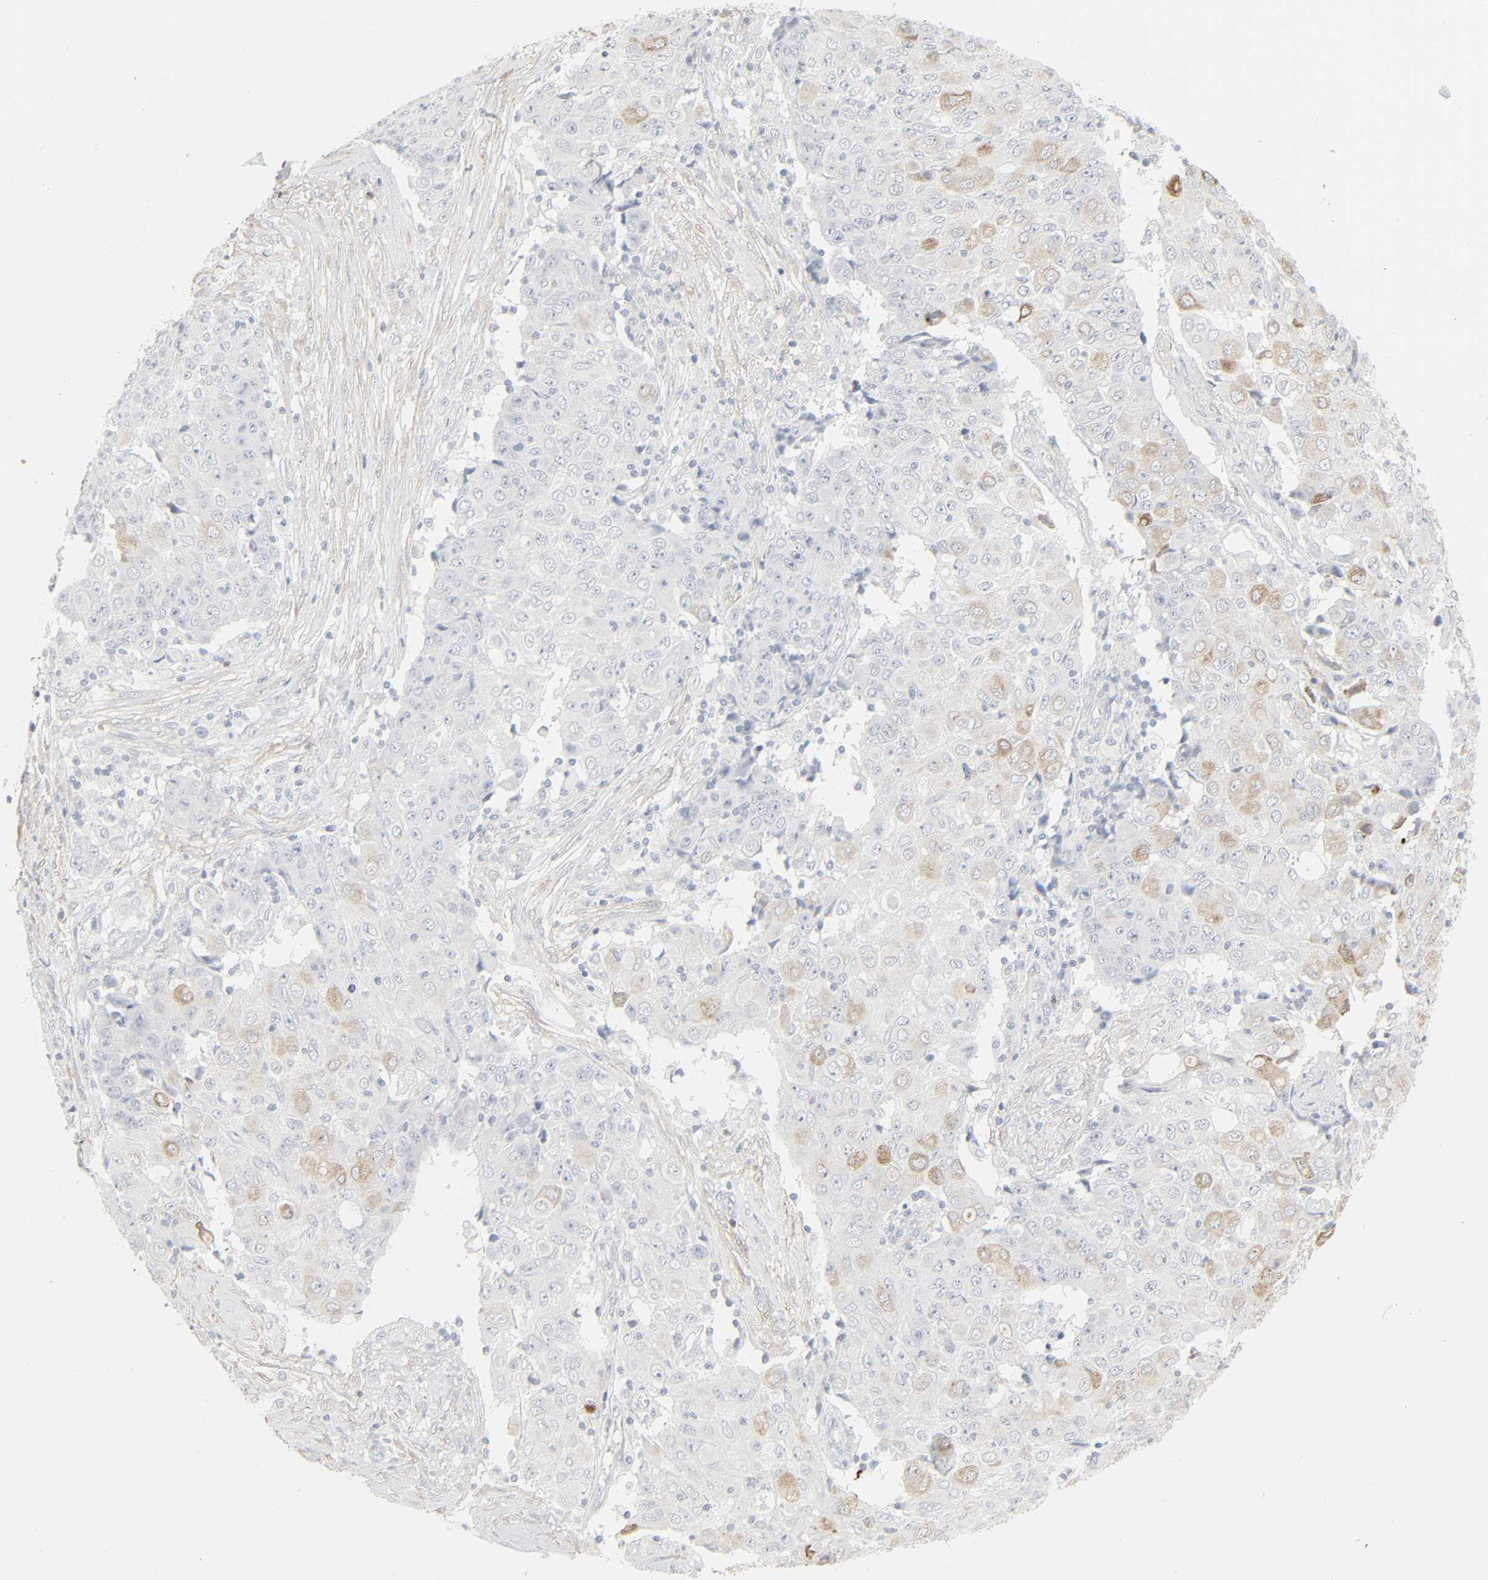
{"staining": {"intensity": "moderate", "quantity": "25%-75%", "location": "cytoplasmic/membranous"}, "tissue": "ovarian cancer", "cell_type": "Tumor cells", "image_type": "cancer", "snomed": [{"axis": "morphology", "description": "Carcinoma, endometroid"}, {"axis": "topography", "description": "Ovary"}], "caption": "Ovarian cancer tissue reveals moderate cytoplasmic/membranous staining in approximately 25%-75% of tumor cells, visualized by immunohistochemistry.", "gene": "ZBTB16", "patient": {"sex": "female", "age": 42}}